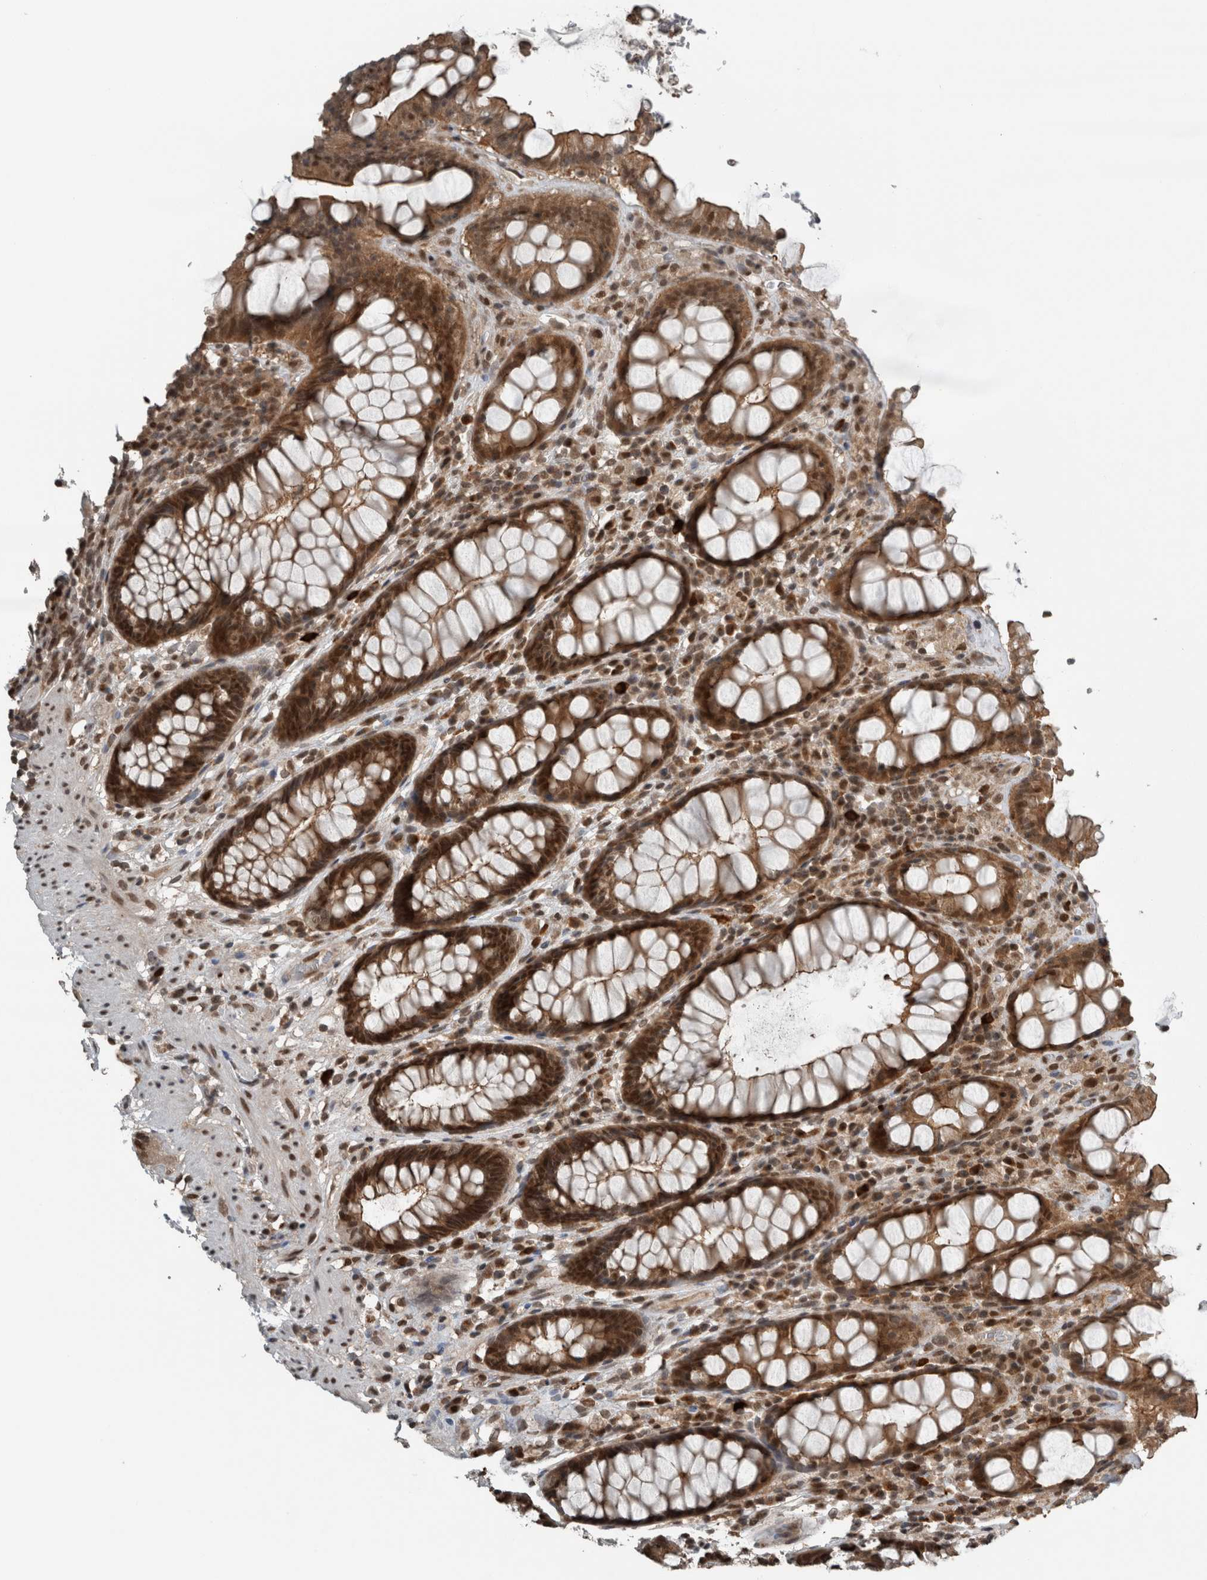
{"staining": {"intensity": "strong", "quantity": ">75%", "location": "cytoplasmic/membranous,nuclear"}, "tissue": "rectum", "cell_type": "Glandular cells", "image_type": "normal", "snomed": [{"axis": "morphology", "description": "Normal tissue, NOS"}, {"axis": "topography", "description": "Rectum"}], "caption": "Immunohistochemistry (IHC) (DAB) staining of benign human rectum reveals strong cytoplasmic/membranous,nuclear protein positivity in about >75% of glandular cells. (DAB IHC with brightfield microscopy, high magnification).", "gene": "SPAG7", "patient": {"sex": "male", "age": 64}}